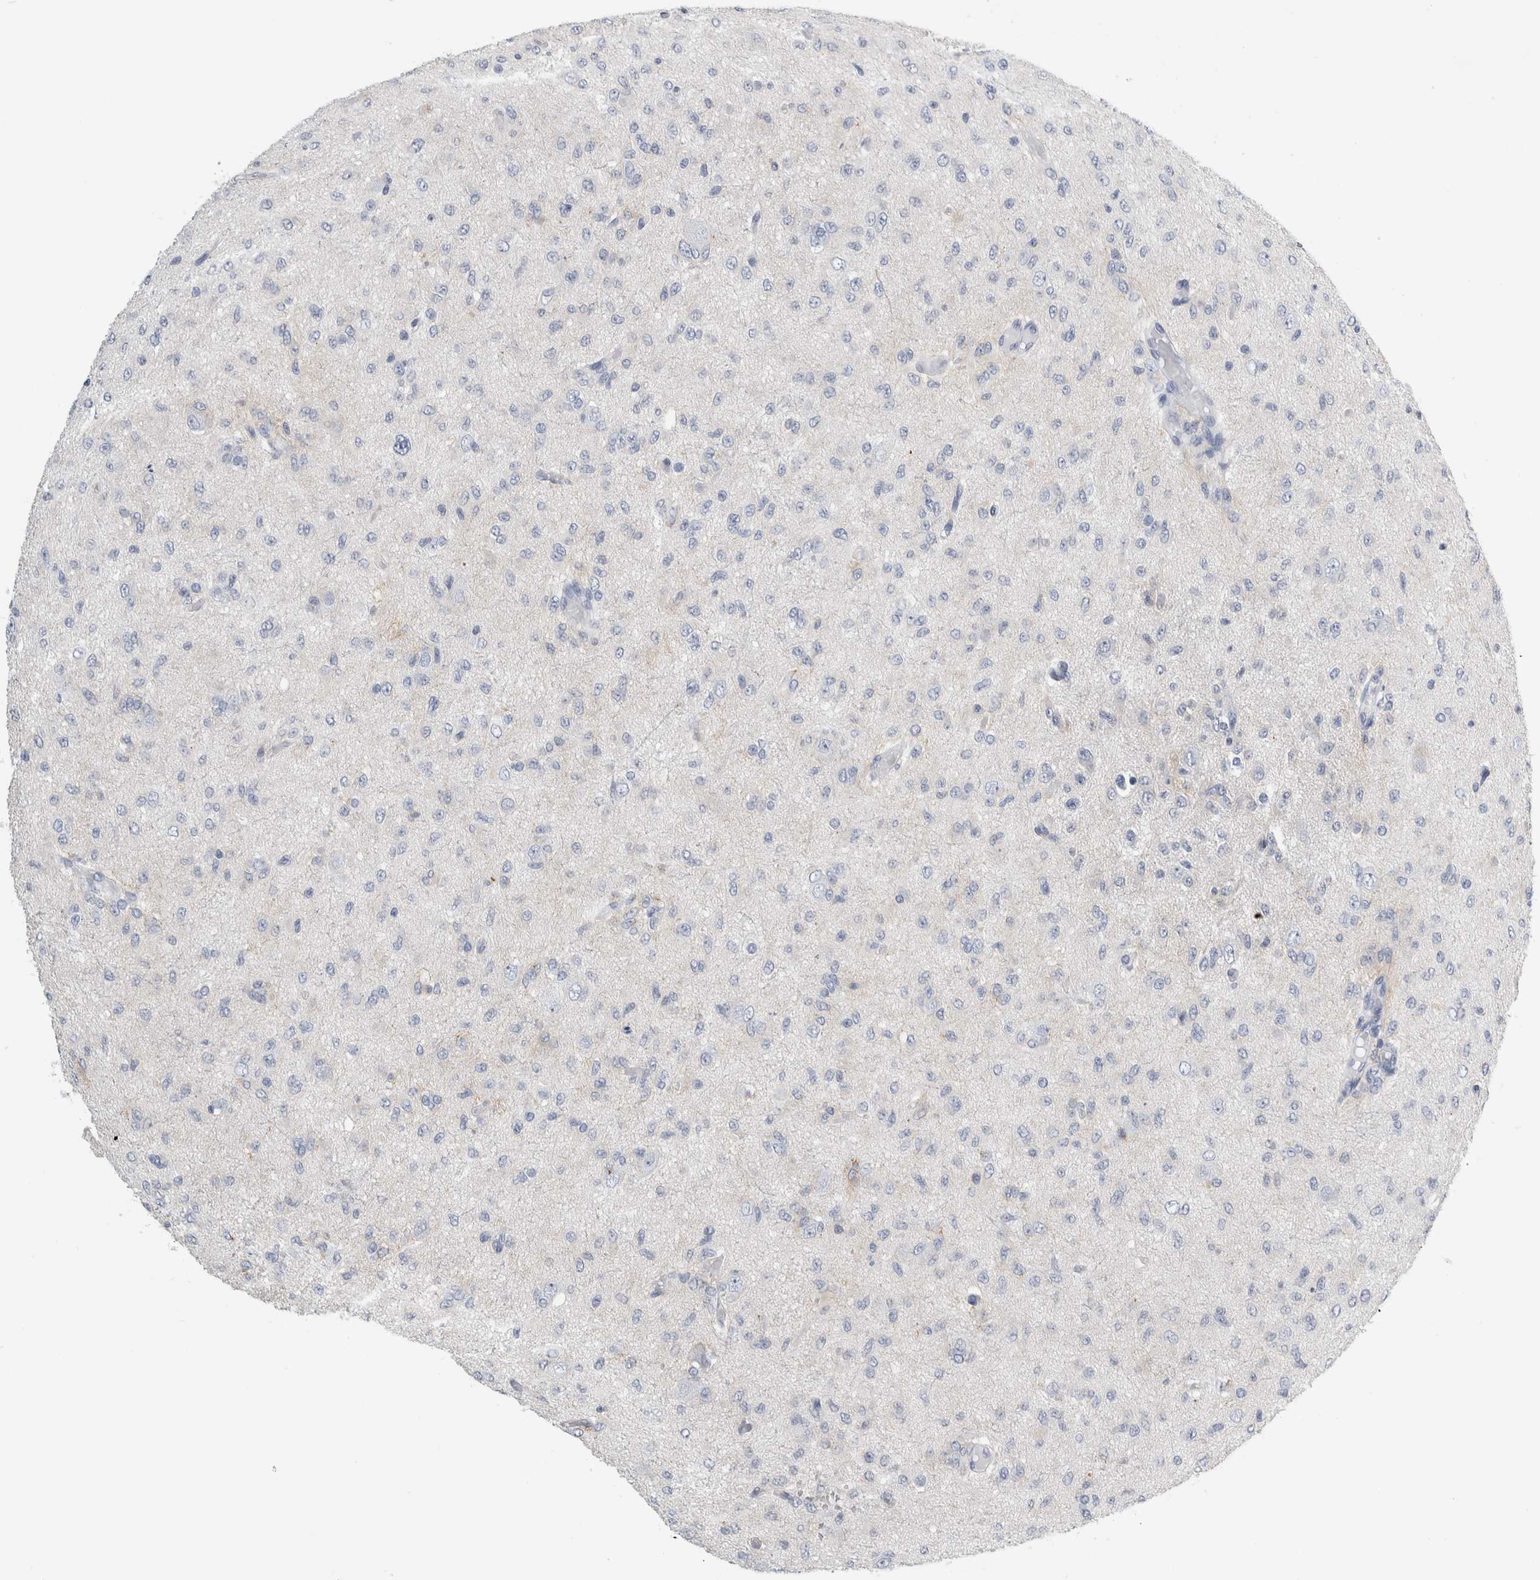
{"staining": {"intensity": "negative", "quantity": "none", "location": "none"}, "tissue": "glioma", "cell_type": "Tumor cells", "image_type": "cancer", "snomed": [{"axis": "morphology", "description": "Glioma, malignant, High grade"}, {"axis": "topography", "description": "Brain"}], "caption": "This is an immunohistochemistry image of malignant glioma (high-grade). There is no expression in tumor cells.", "gene": "ANKFY1", "patient": {"sex": "female", "age": 59}}